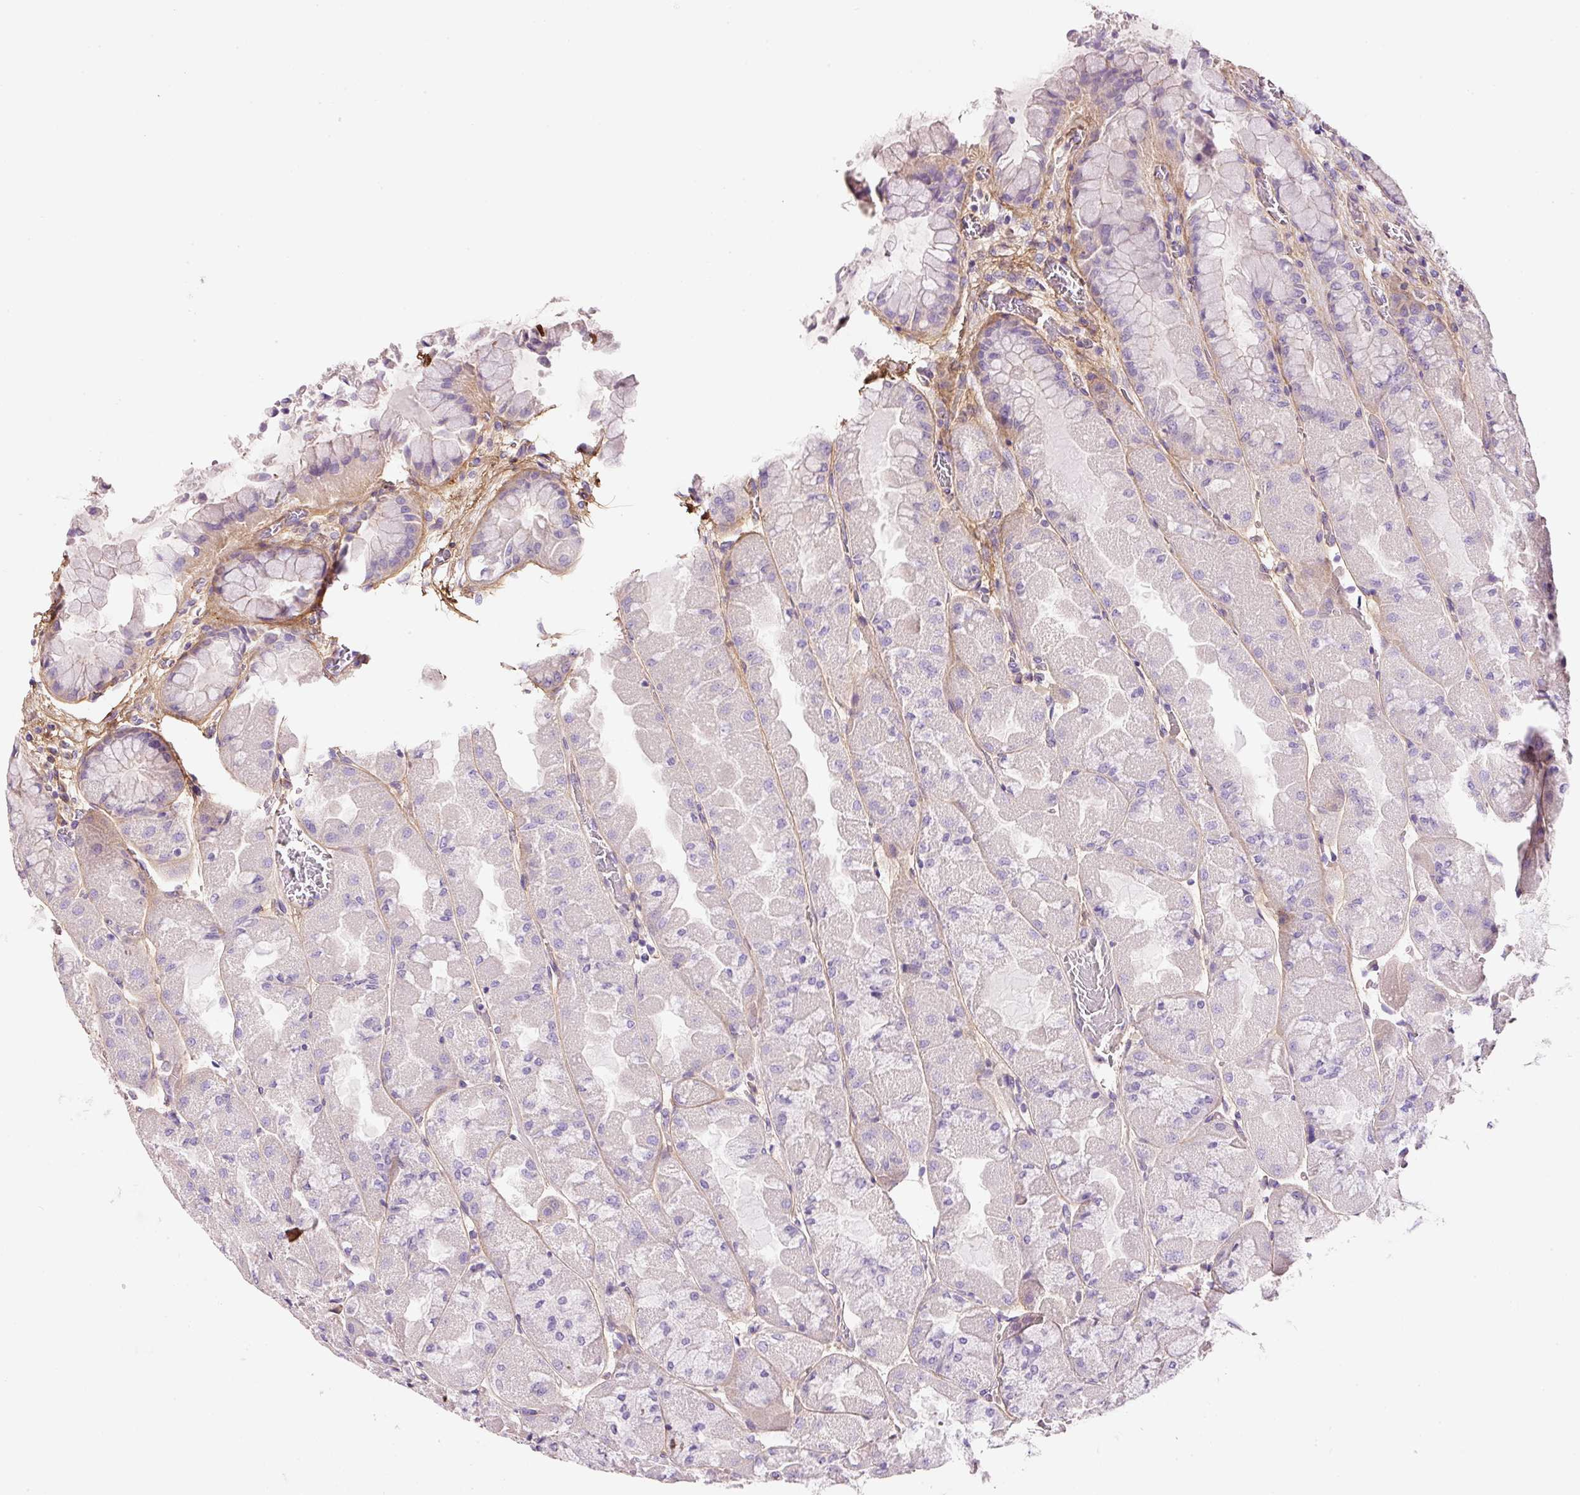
{"staining": {"intensity": "weak", "quantity": "<25%", "location": "cytoplasmic/membranous"}, "tissue": "stomach", "cell_type": "Glandular cells", "image_type": "normal", "snomed": [{"axis": "morphology", "description": "Normal tissue, NOS"}, {"axis": "topography", "description": "Stomach"}], "caption": "Immunohistochemical staining of normal stomach demonstrates no significant staining in glandular cells. (IHC, brightfield microscopy, high magnification).", "gene": "SOS2", "patient": {"sex": "female", "age": 61}}